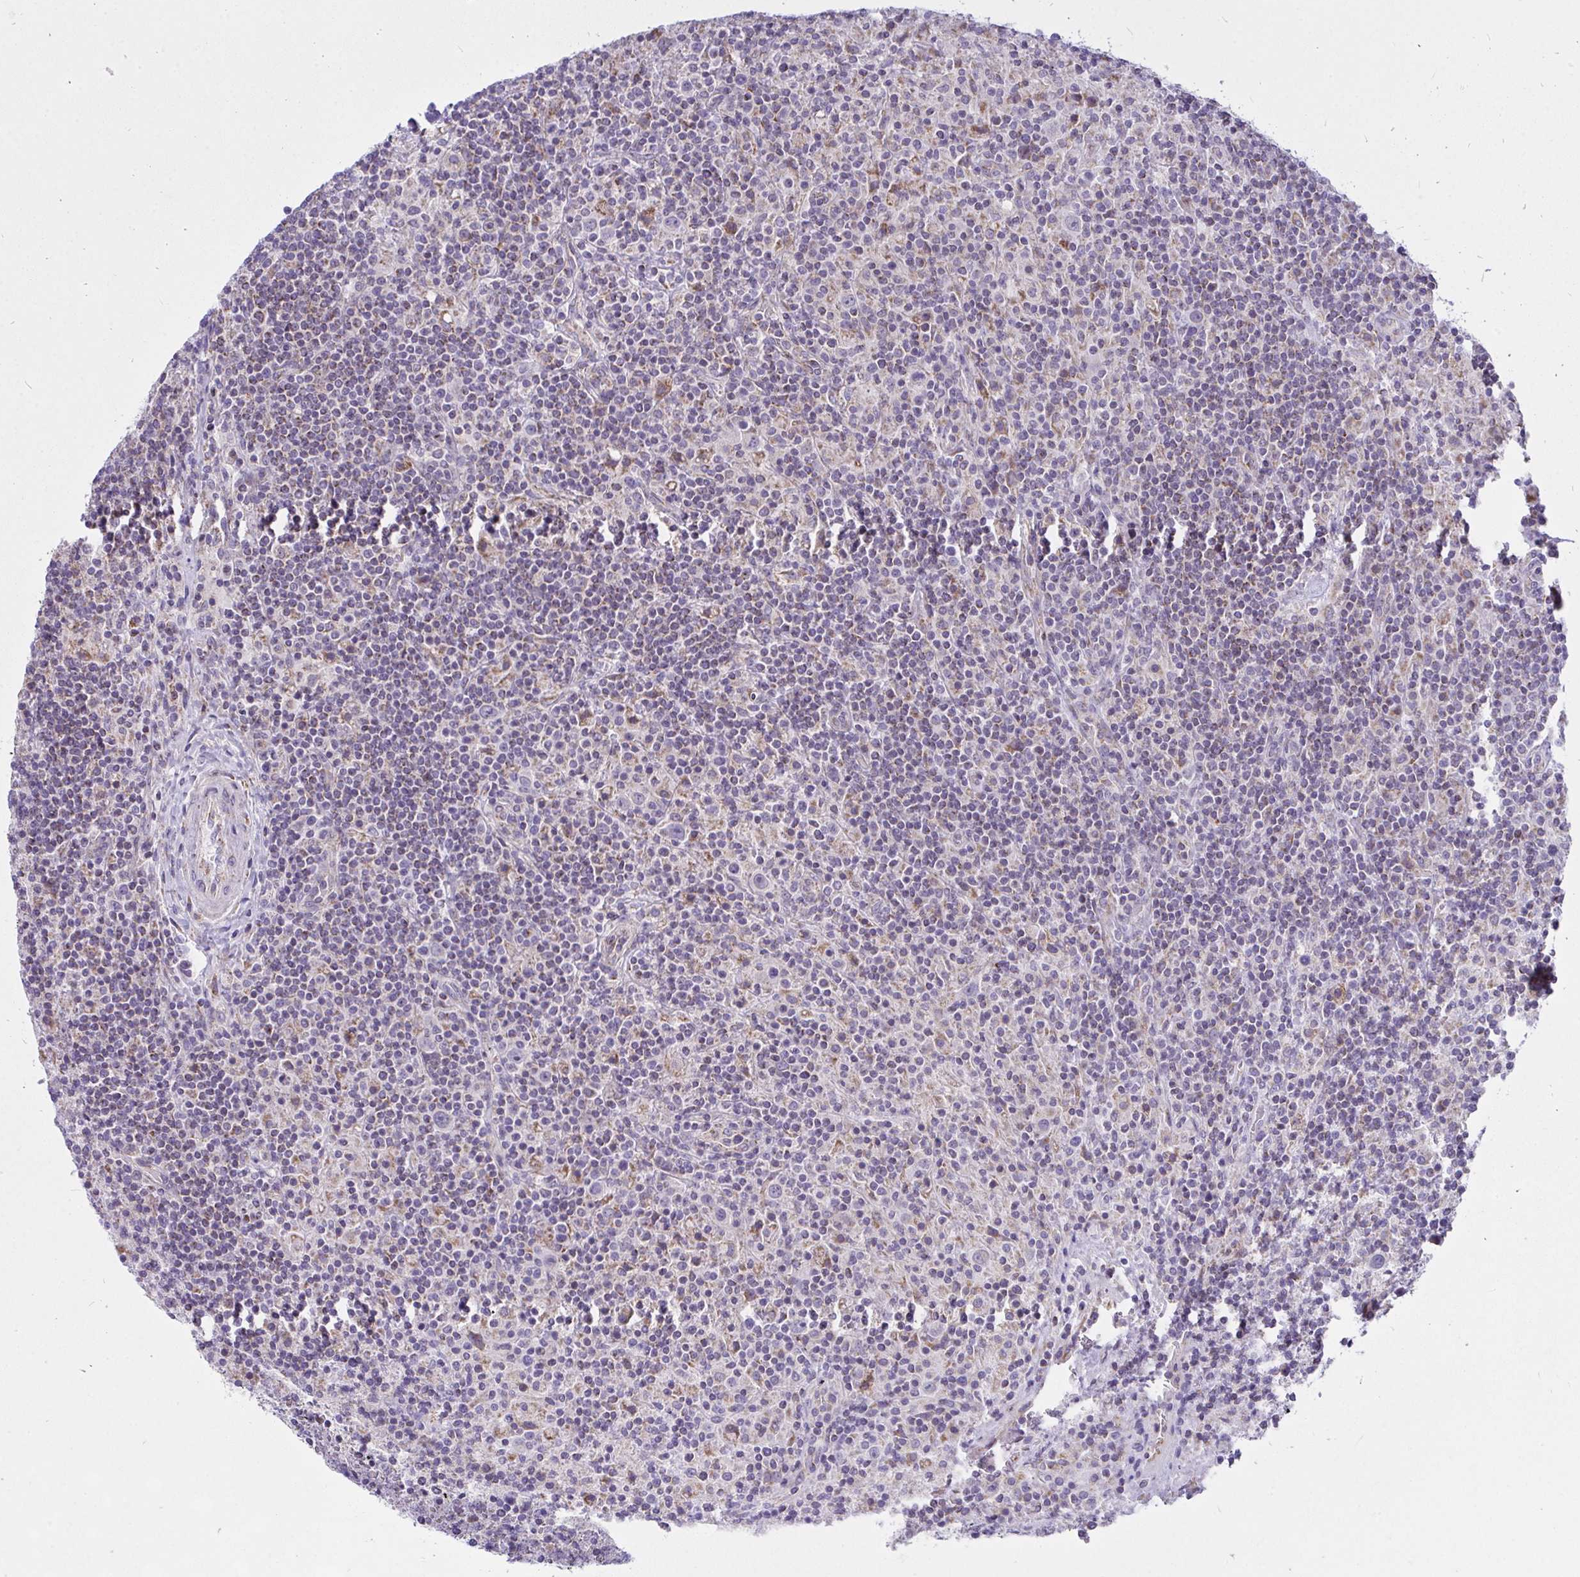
{"staining": {"intensity": "negative", "quantity": "none", "location": "none"}, "tissue": "lymphoma", "cell_type": "Tumor cells", "image_type": "cancer", "snomed": [{"axis": "morphology", "description": "Hodgkin's disease, NOS"}, {"axis": "topography", "description": "Lymph node"}], "caption": "A high-resolution histopathology image shows immunohistochemistry staining of Hodgkin's disease, which shows no significant positivity in tumor cells.", "gene": "CEP63", "patient": {"sex": "male", "age": 70}}